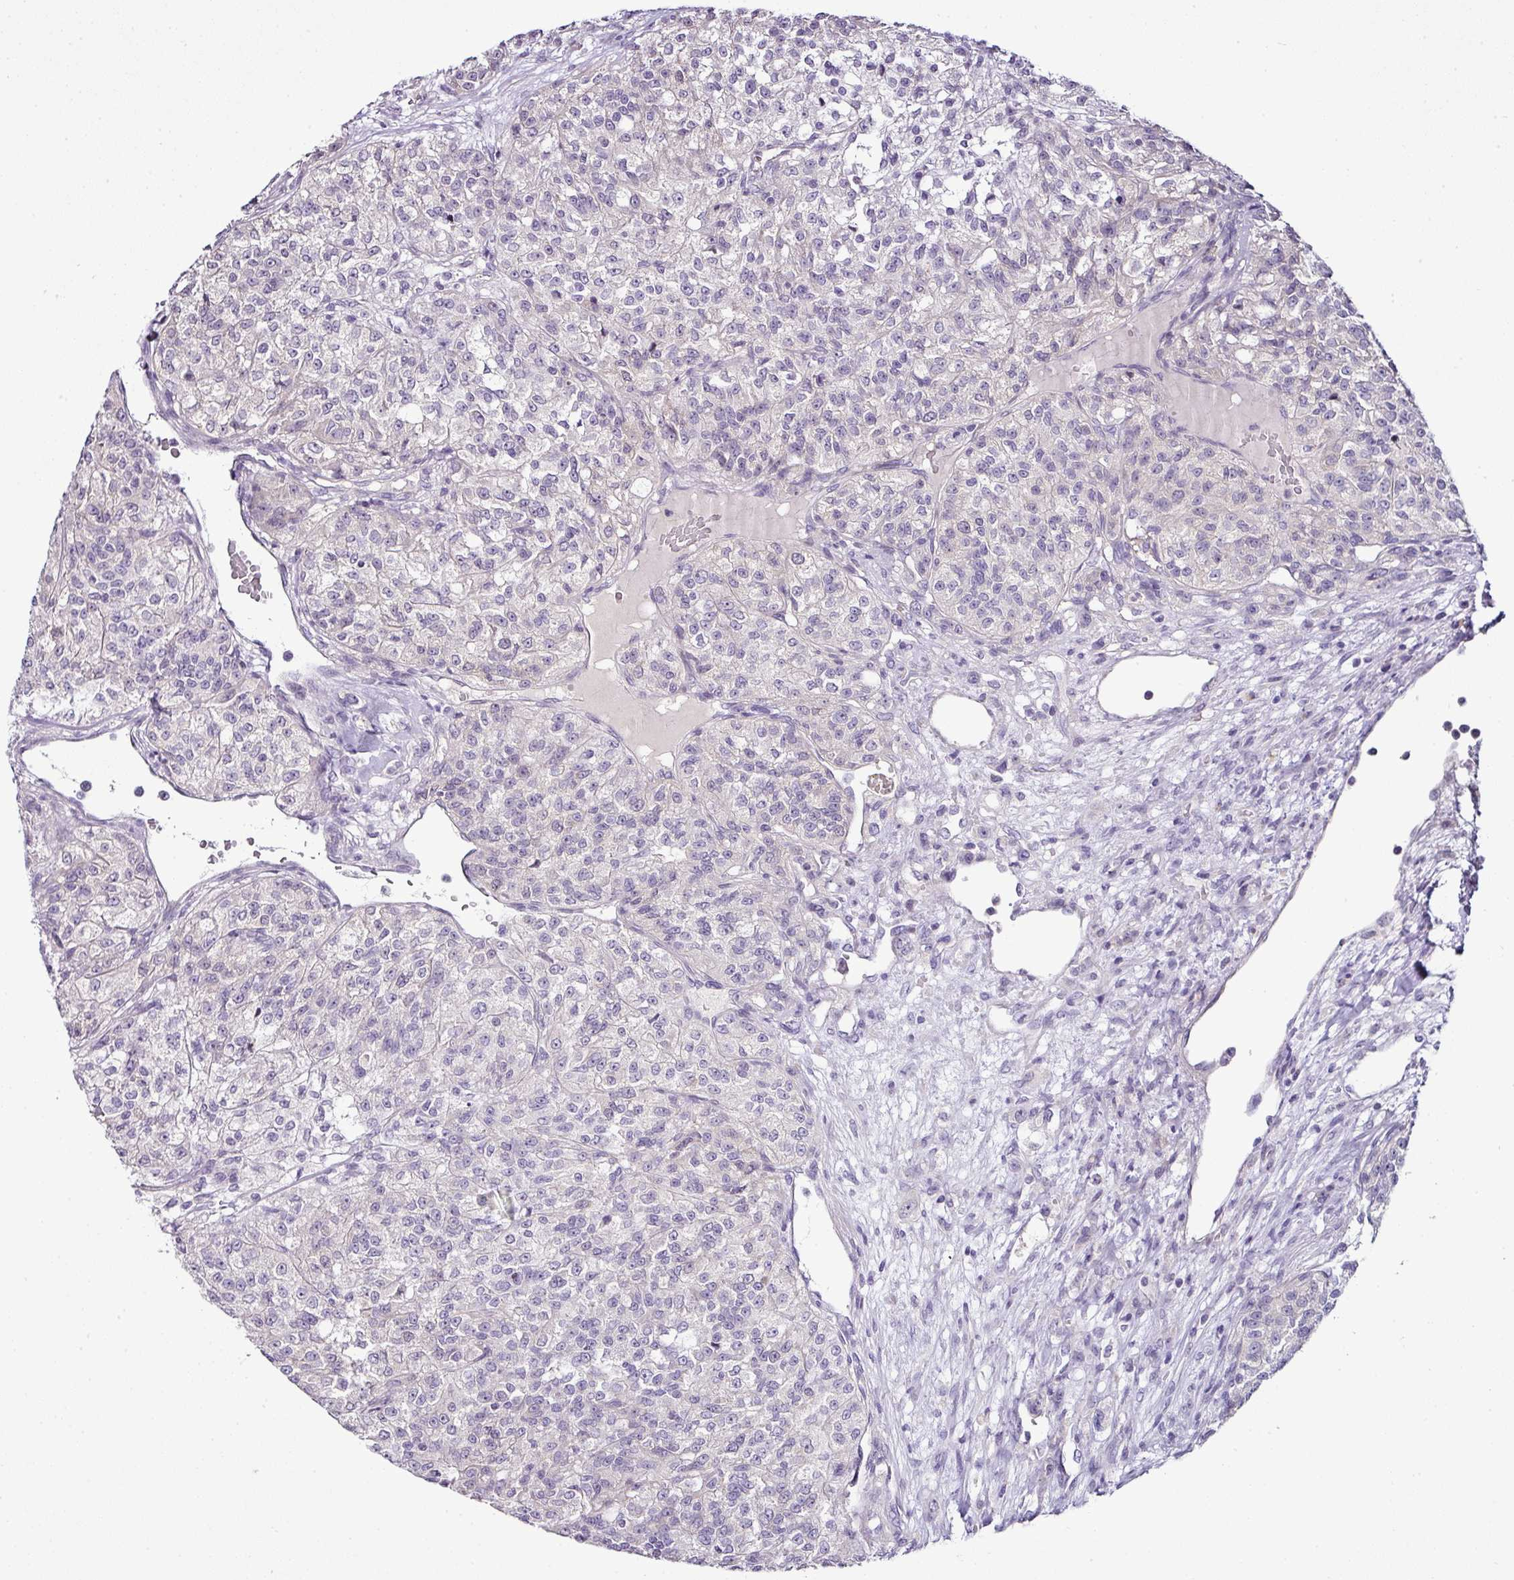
{"staining": {"intensity": "negative", "quantity": "none", "location": "none"}, "tissue": "renal cancer", "cell_type": "Tumor cells", "image_type": "cancer", "snomed": [{"axis": "morphology", "description": "Adenocarcinoma, NOS"}, {"axis": "topography", "description": "Kidney"}], "caption": "IHC image of neoplastic tissue: renal adenocarcinoma stained with DAB (3,3'-diaminobenzidine) exhibits no significant protein staining in tumor cells.", "gene": "TEX30", "patient": {"sex": "female", "age": 63}}